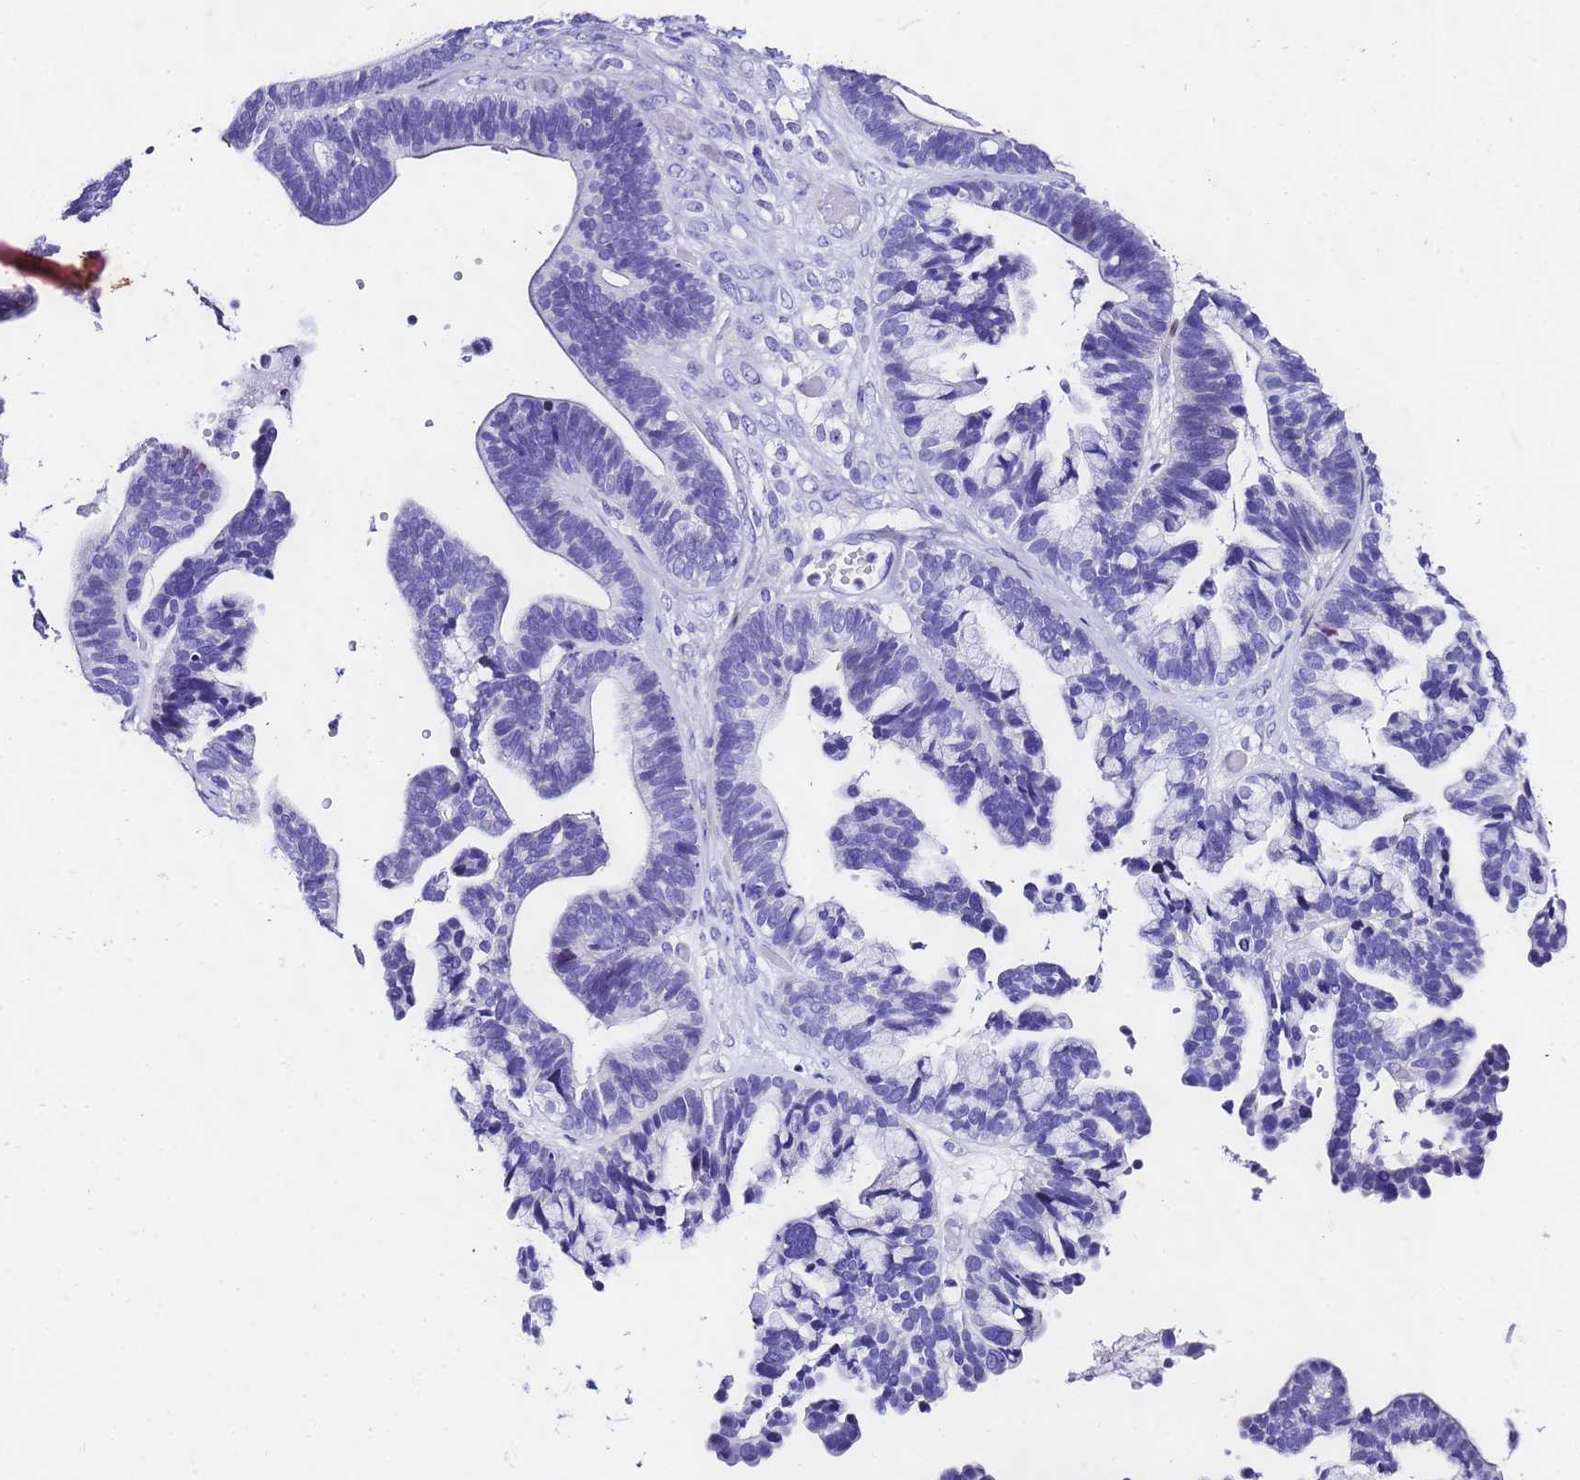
{"staining": {"intensity": "negative", "quantity": "none", "location": "none"}, "tissue": "ovarian cancer", "cell_type": "Tumor cells", "image_type": "cancer", "snomed": [{"axis": "morphology", "description": "Cystadenocarcinoma, serous, NOS"}, {"axis": "topography", "description": "Ovary"}], "caption": "Immunohistochemistry (IHC) histopathology image of neoplastic tissue: ovarian cancer (serous cystadenocarcinoma) stained with DAB (3,3'-diaminobenzidine) displays no significant protein staining in tumor cells.", "gene": "UGT2B10", "patient": {"sex": "female", "age": 56}}